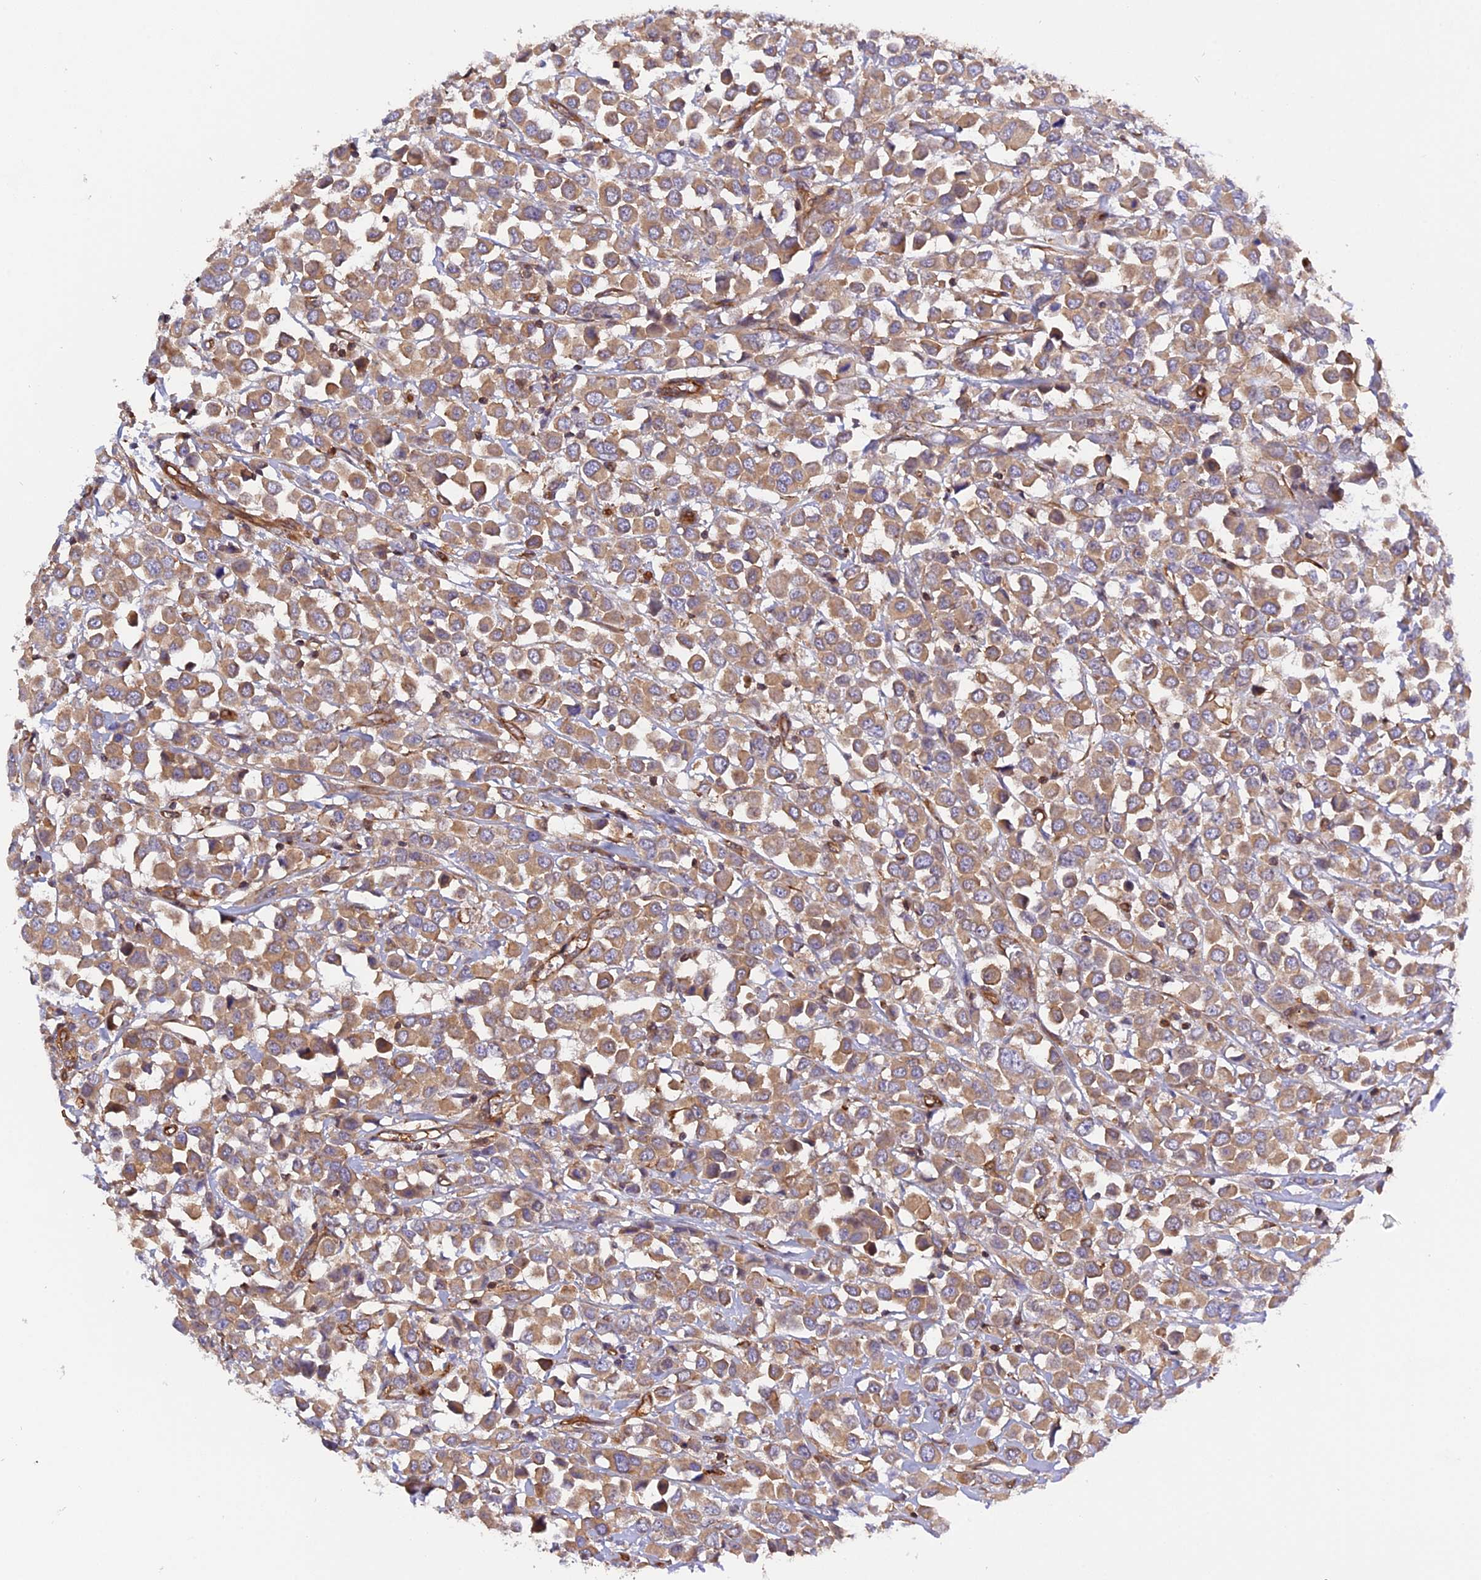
{"staining": {"intensity": "moderate", "quantity": ">75%", "location": "cytoplasmic/membranous"}, "tissue": "breast cancer", "cell_type": "Tumor cells", "image_type": "cancer", "snomed": [{"axis": "morphology", "description": "Duct carcinoma"}, {"axis": "topography", "description": "Breast"}], "caption": "Human breast cancer stained with a protein marker shows moderate staining in tumor cells.", "gene": "C5orf22", "patient": {"sex": "female", "age": 61}}